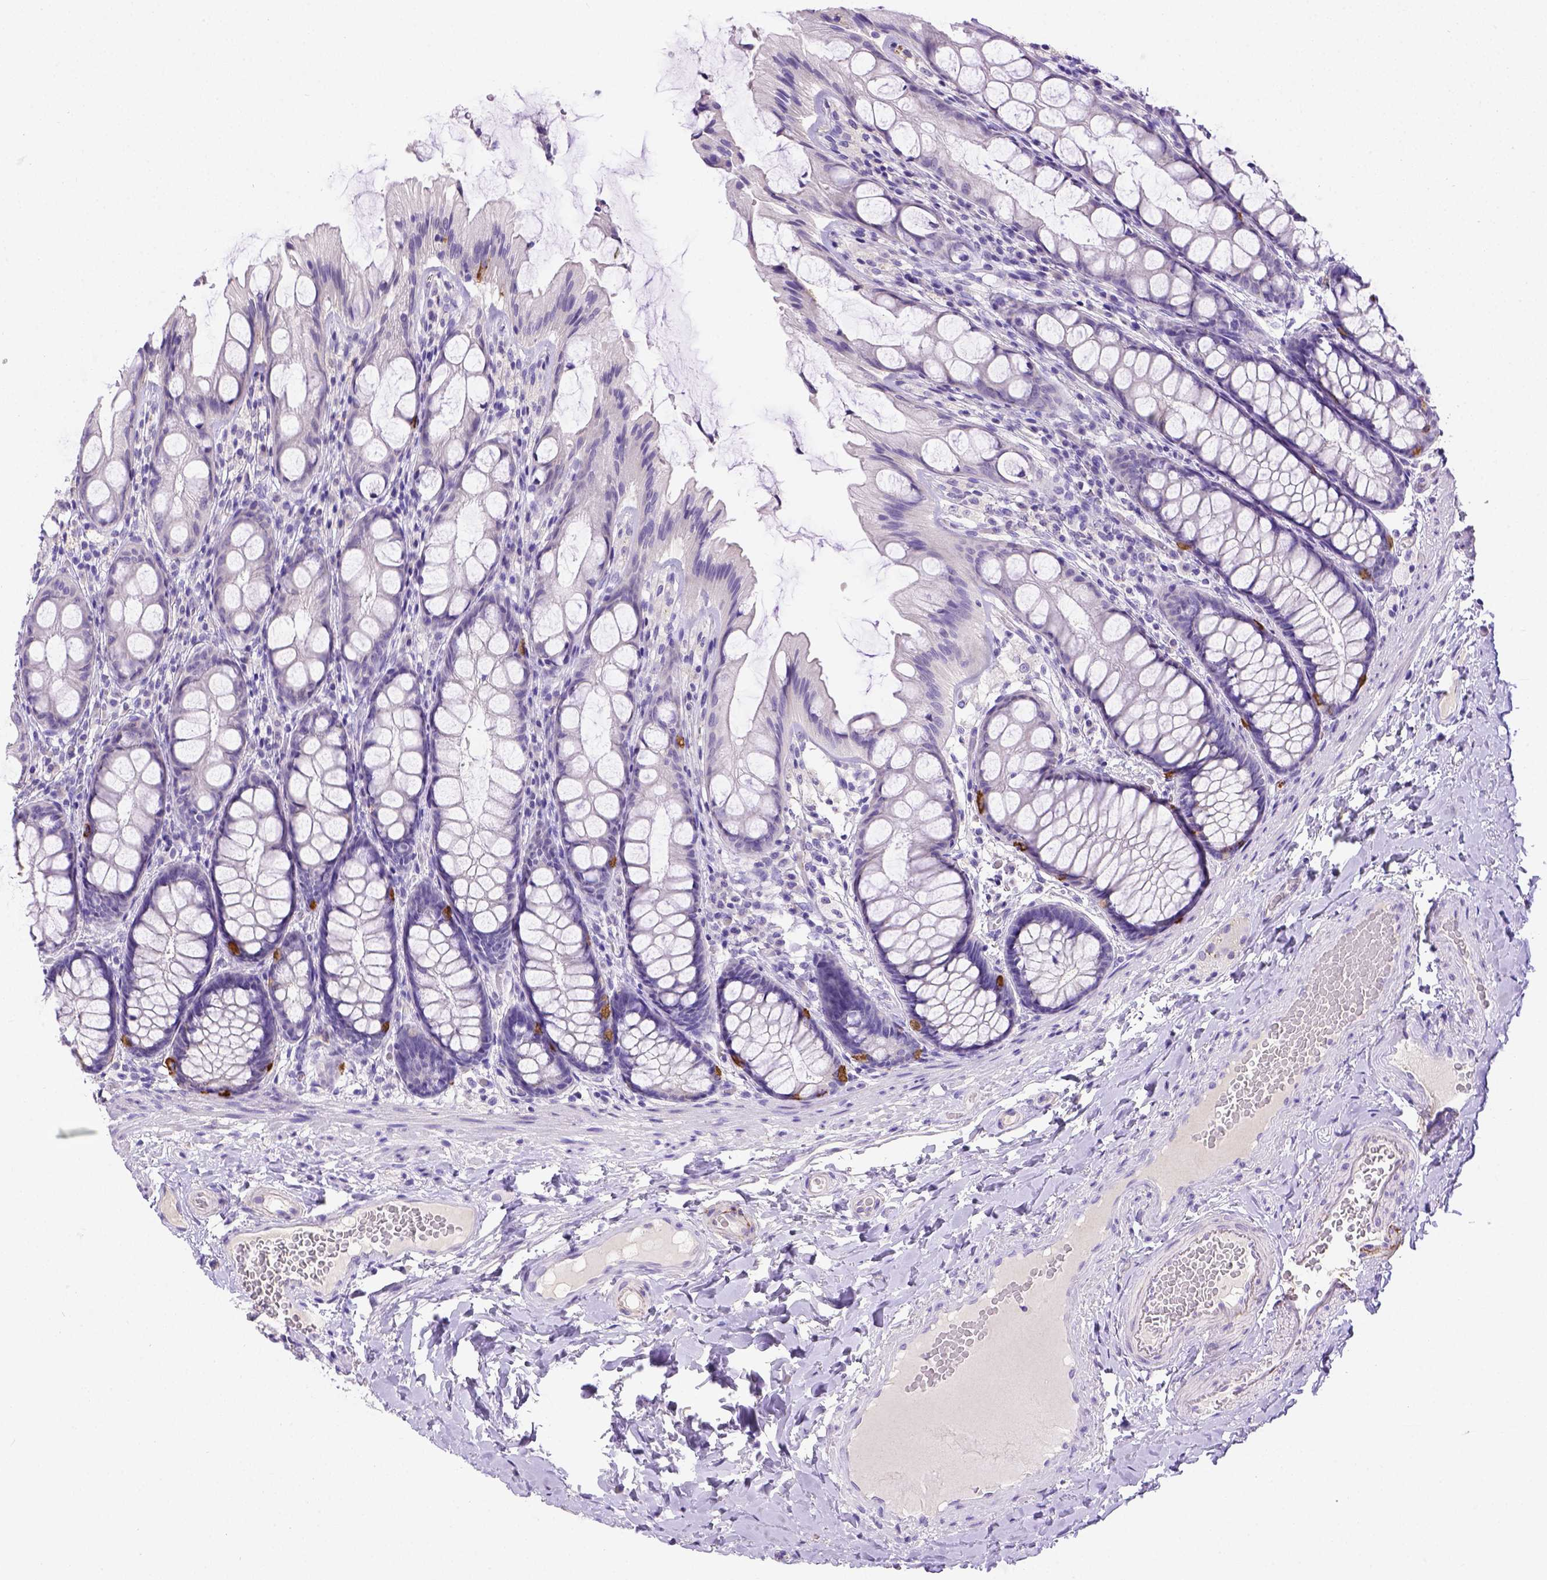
{"staining": {"intensity": "negative", "quantity": "none", "location": "none"}, "tissue": "colon", "cell_type": "Endothelial cells", "image_type": "normal", "snomed": [{"axis": "morphology", "description": "Normal tissue, NOS"}, {"axis": "topography", "description": "Colon"}], "caption": "This is an immunohistochemistry micrograph of benign human colon. There is no staining in endothelial cells.", "gene": "B3GAT1", "patient": {"sex": "male", "age": 47}}